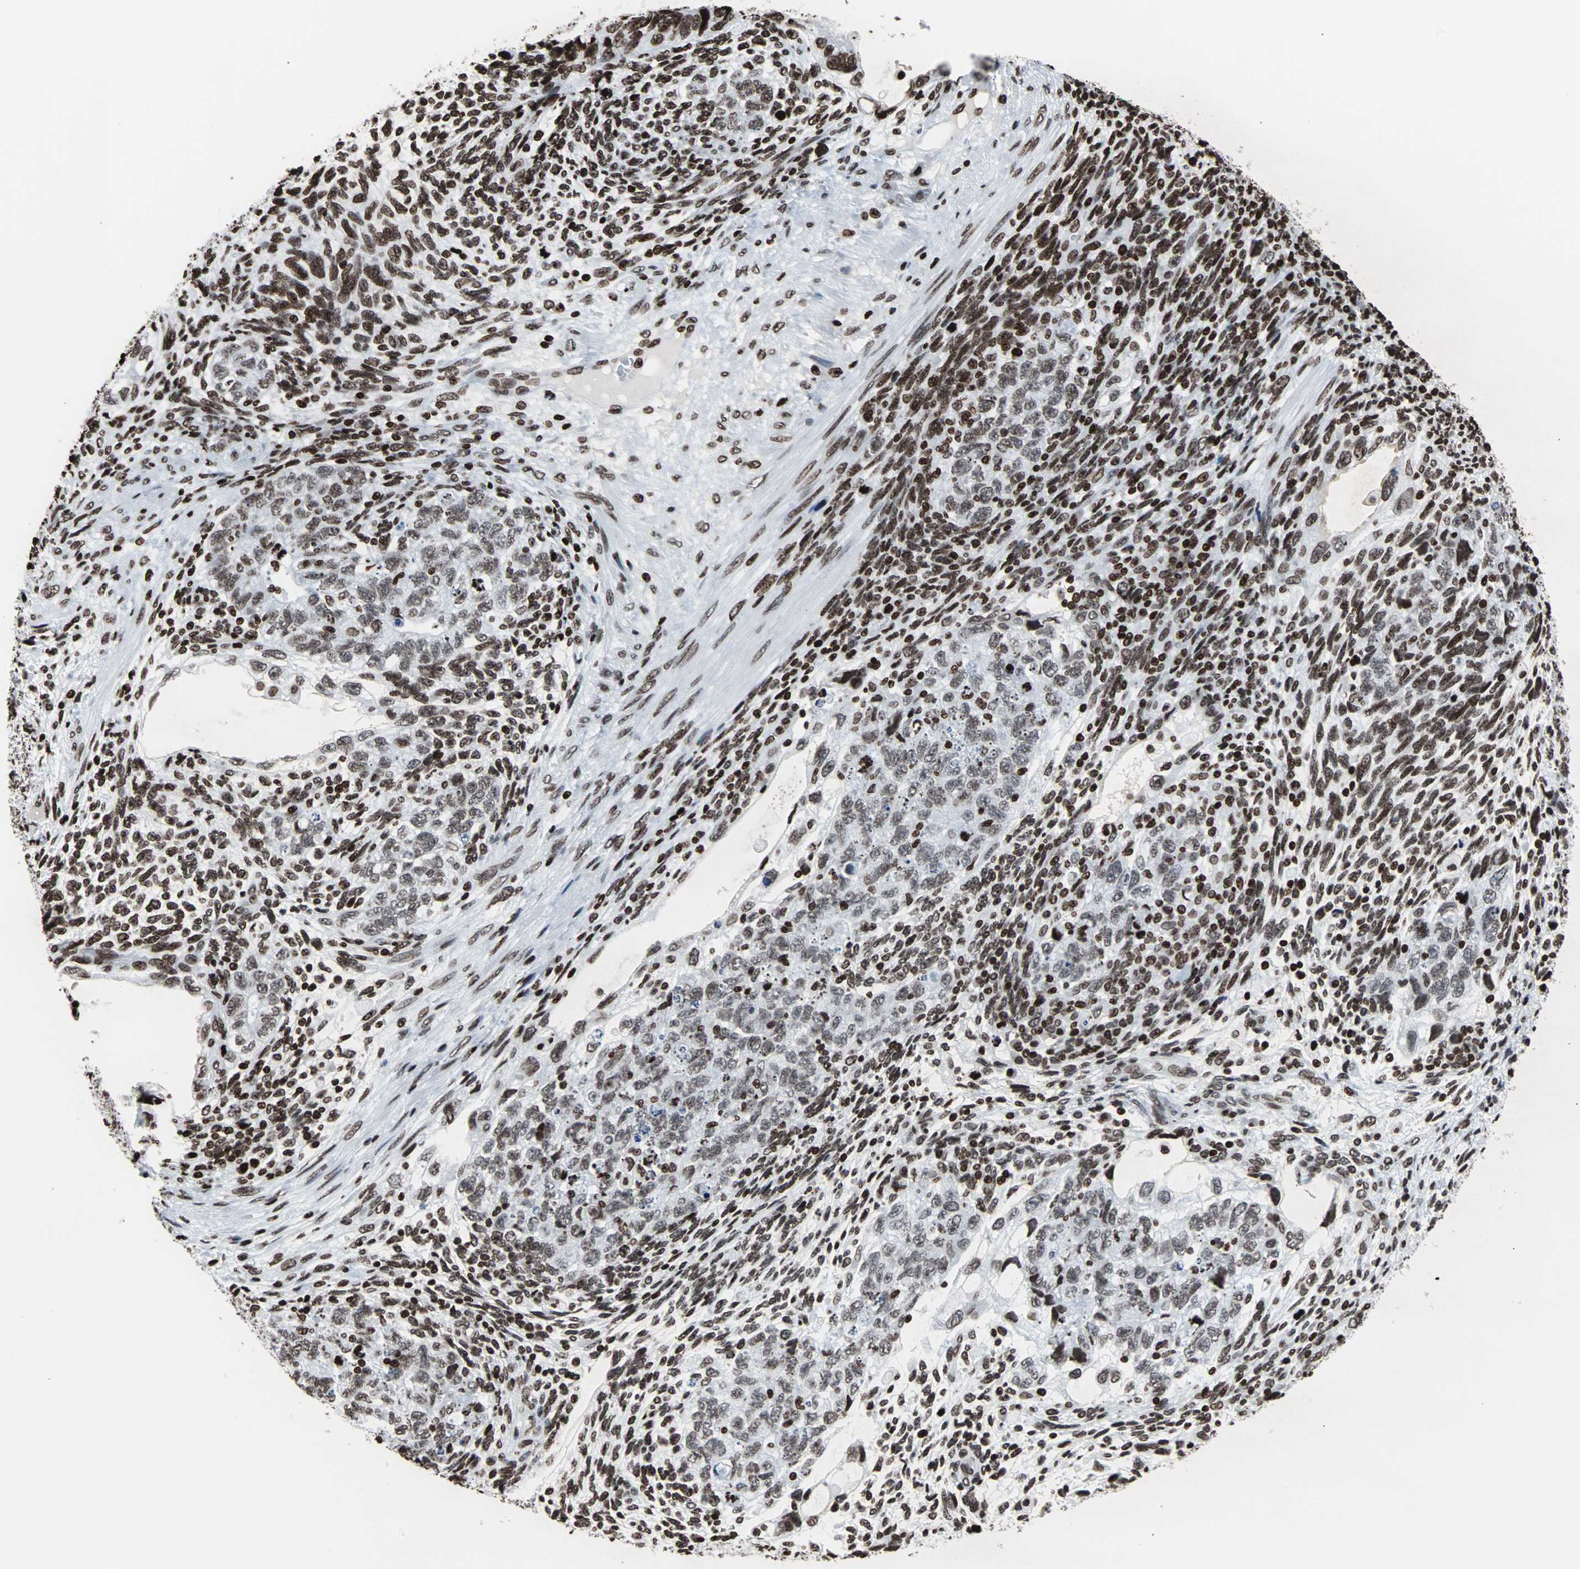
{"staining": {"intensity": "strong", "quantity": ">75%", "location": "nuclear"}, "tissue": "testis cancer", "cell_type": "Tumor cells", "image_type": "cancer", "snomed": [{"axis": "morphology", "description": "Normal tissue, NOS"}, {"axis": "morphology", "description": "Carcinoma, Embryonal, NOS"}, {"axis": "topography", "description": "Testis"}], "caption": "A micrograph of embryonal carcinoma (testis) stained for a protein demonstrates strong nuclear brown staining in tumor cells. (Brightfield microscopy of DAB IHC at high magnification).", "gene": "H2BC18", "patient": {"sex": "male", "age": 36}}